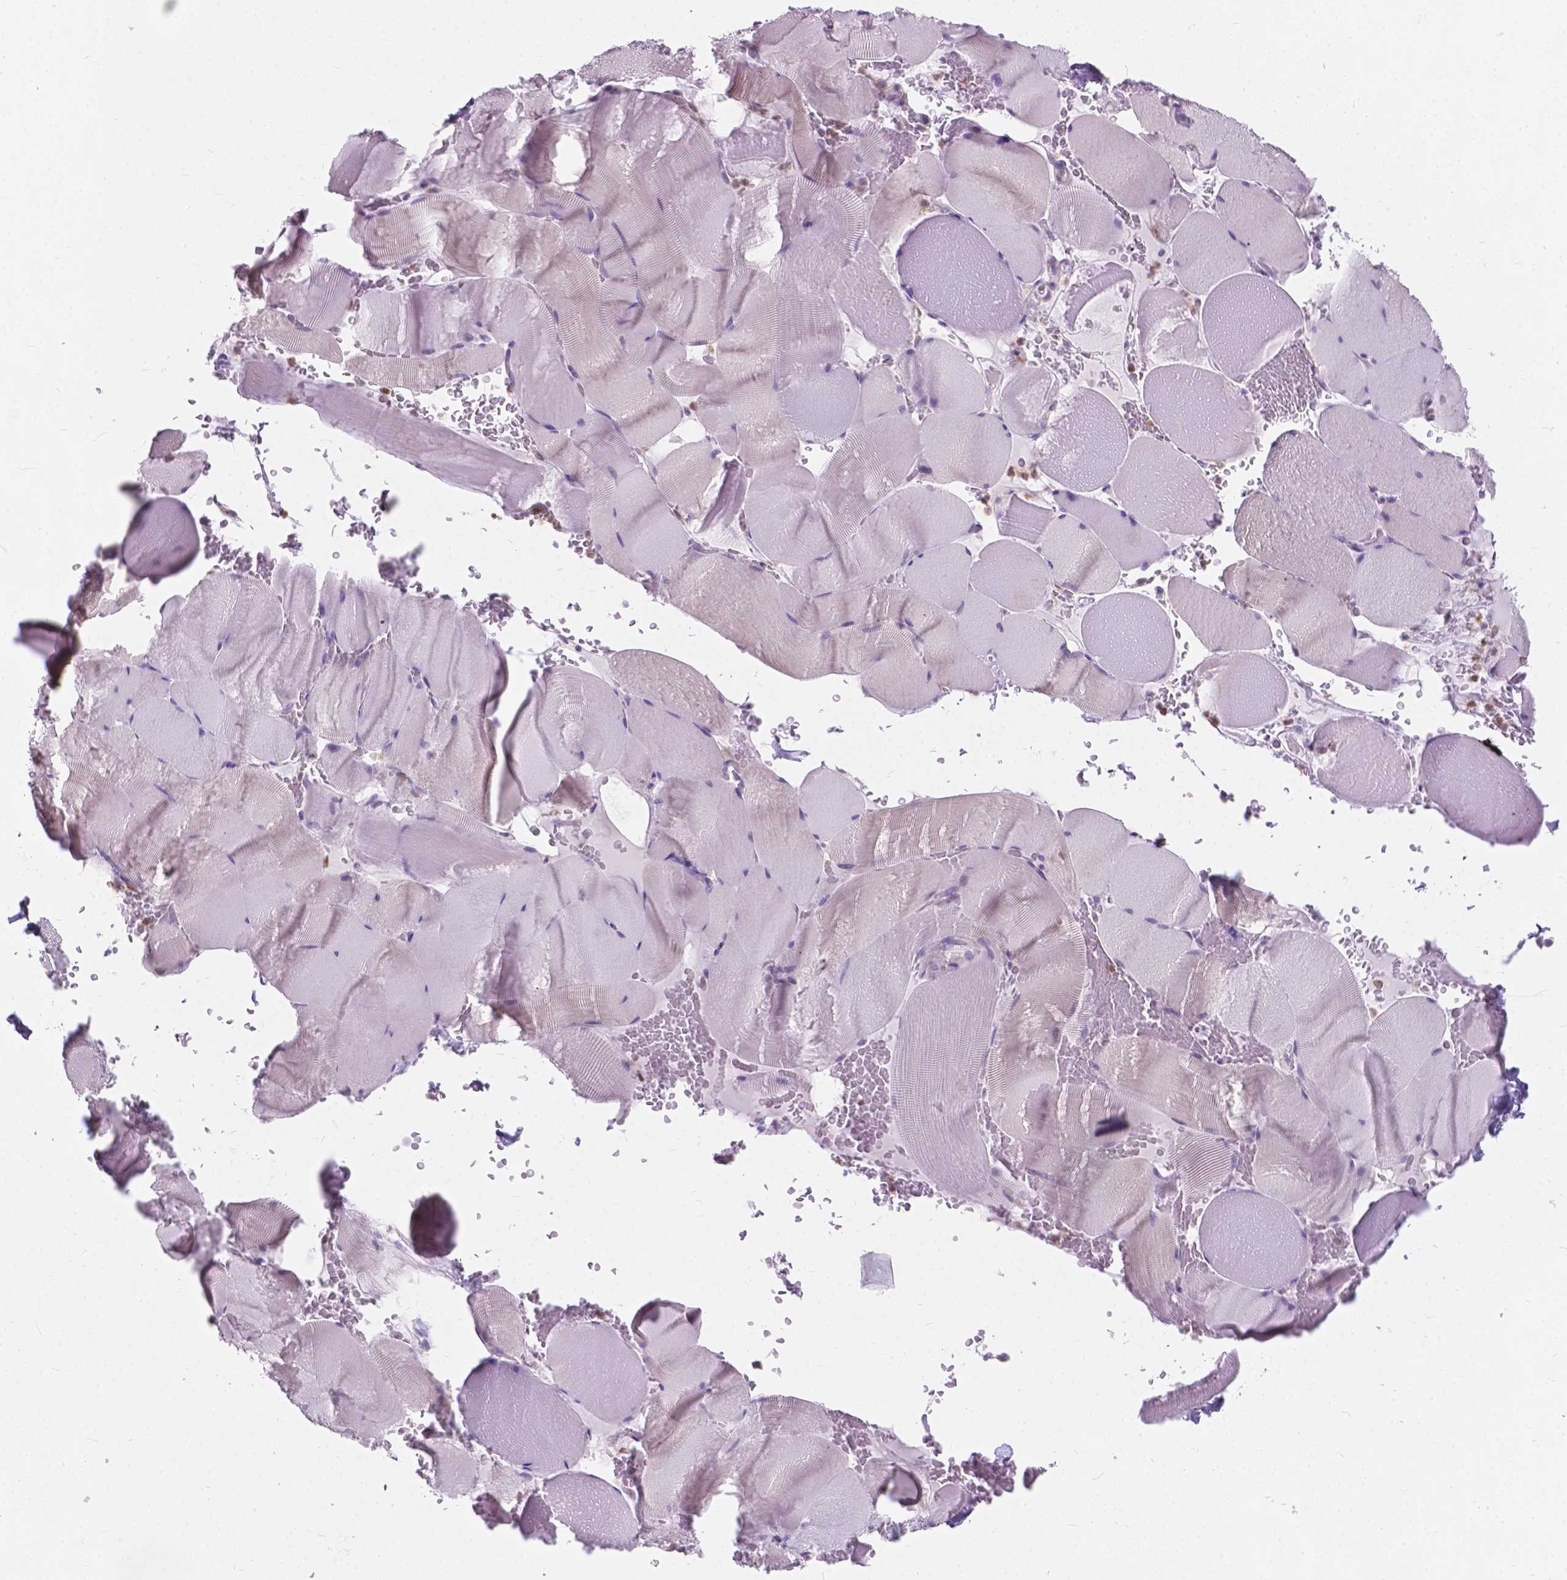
{"staining": {"intensity": "negative", "quantity": "none", "location": "none"}, "tissue": "skeletal muscle", "cell_type": "Myocytes", "image_type": "normal", "snomed": [{"axis": "morphology", "description": "Normal tissue, NOS"}, {"axis": "topography", "description": "Skeletal muscle"}], "caption": "Myocytes show no significant expression in normal skeletal muscle. The staining was performed using DAB (3,3'-diaminobenzidine) to visualize the protein expression in brown, while the nuclei were stained in blue with hematoxylin (Magnification: 20x).", "gene": "KIAA0040", "patient": {"sex": "male", "age": 56}}